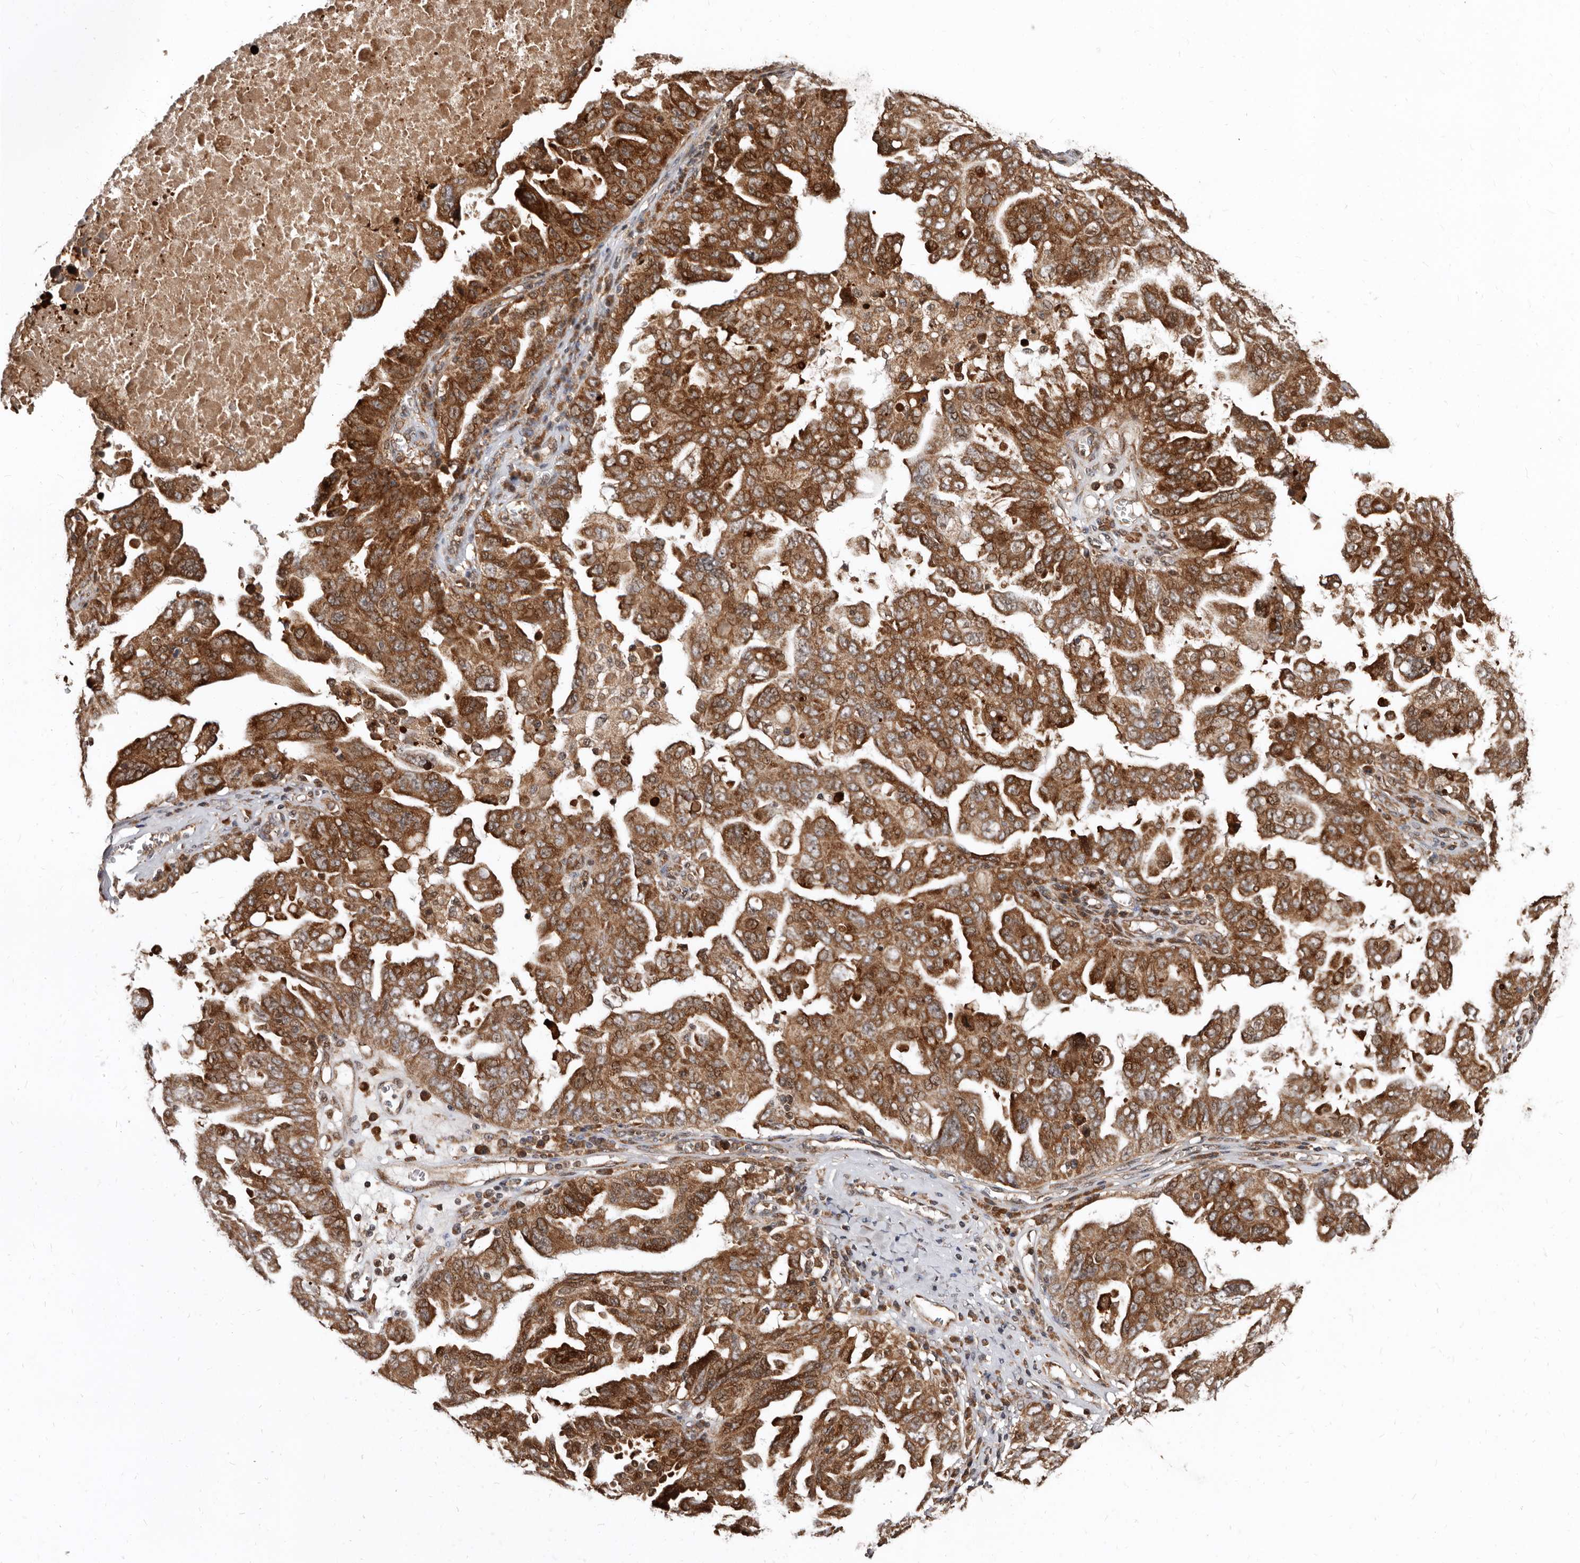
{"staining": {"intensity": "moderate", "quantity": ">75%", "location": "cytoplasmic/membranous"}, "tissue": "ovarian cancer", "cell_type": "Tumor cells", "image_type": "cancer", "snomed": [{"axis": "morphology", "description": "Carcinoma, endometroid"}, {"axis": "topography", "description": "Ovary"}], "caption": "Ovarian cancer (endometroid carcinoma) stained with DAB (3,3'-diaminobenzidine) immunohistochemistry (IHC) displays medium levels of moderate cytoplasmic/membranous expression in about >75% of tumor cells.", "gene": "WEE2", "patient": {"sex": "female", "age": 62}}